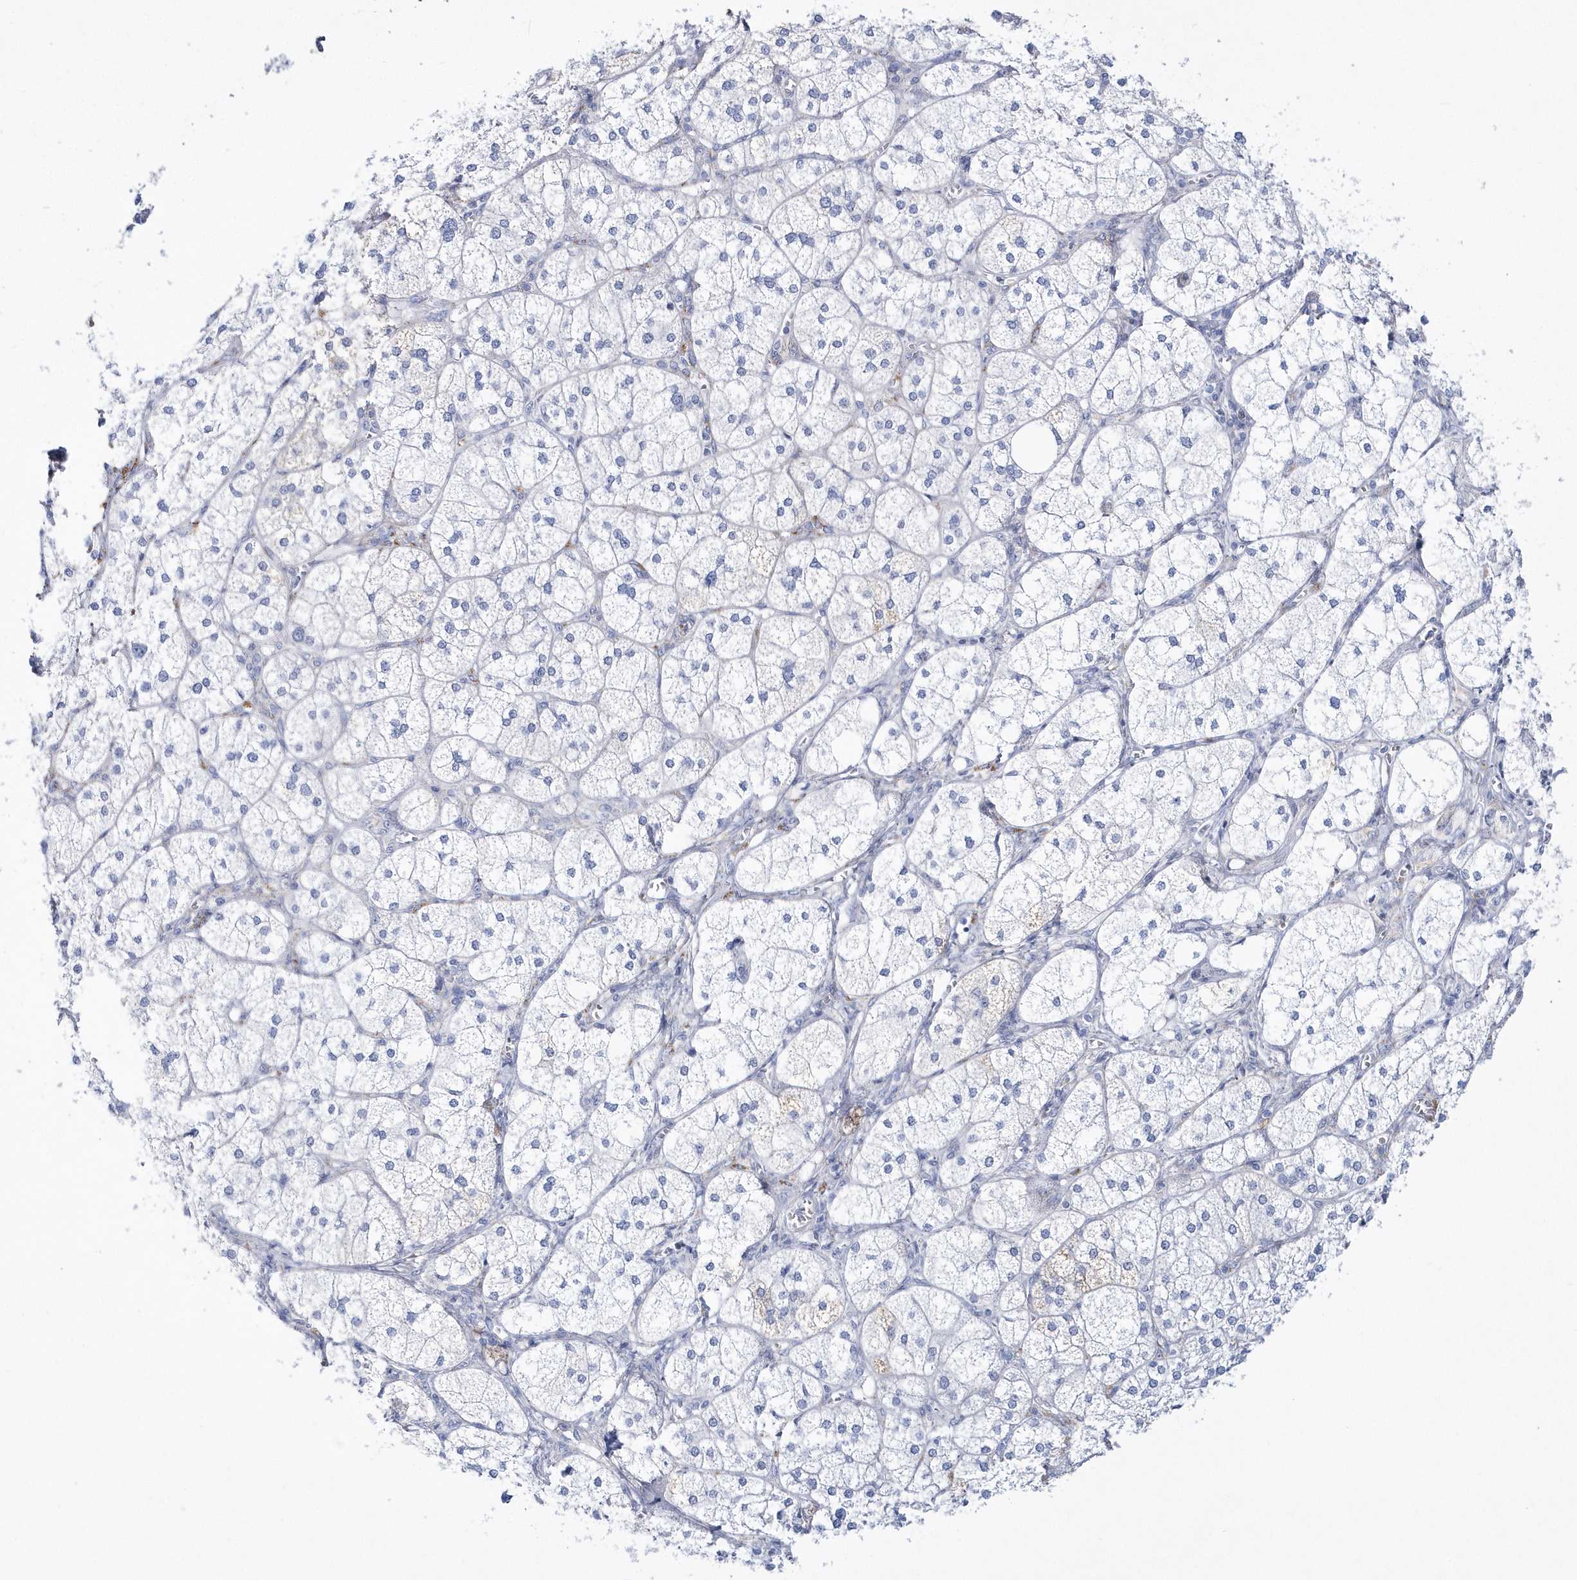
{"staining": {"intensity": "weak", "quantity": "<25%", "location": "cytoplasmic/membranous"}, "tissue": "adrenal gland", "cell_type": "Glandular cells", "image_type": "normal", "snomed": [{"axis": "morphology", "description": "Normal tissue, NOS"}, {"axis": "topography", "description": "Adrenal gland"}], "caption": "A high-resolution micrograph shows immunohistochemistry staining of normal adrenal gland, which shows no significant expression in glandular cells. Brightfield microscopy of IHC stained with DAB (3,3'-diaminobenzidine) (brown) and hematoxylin (blue), captured at high magnification.", "gene": "TMCO6", "patient": {"sex": "female", "age": 61}}